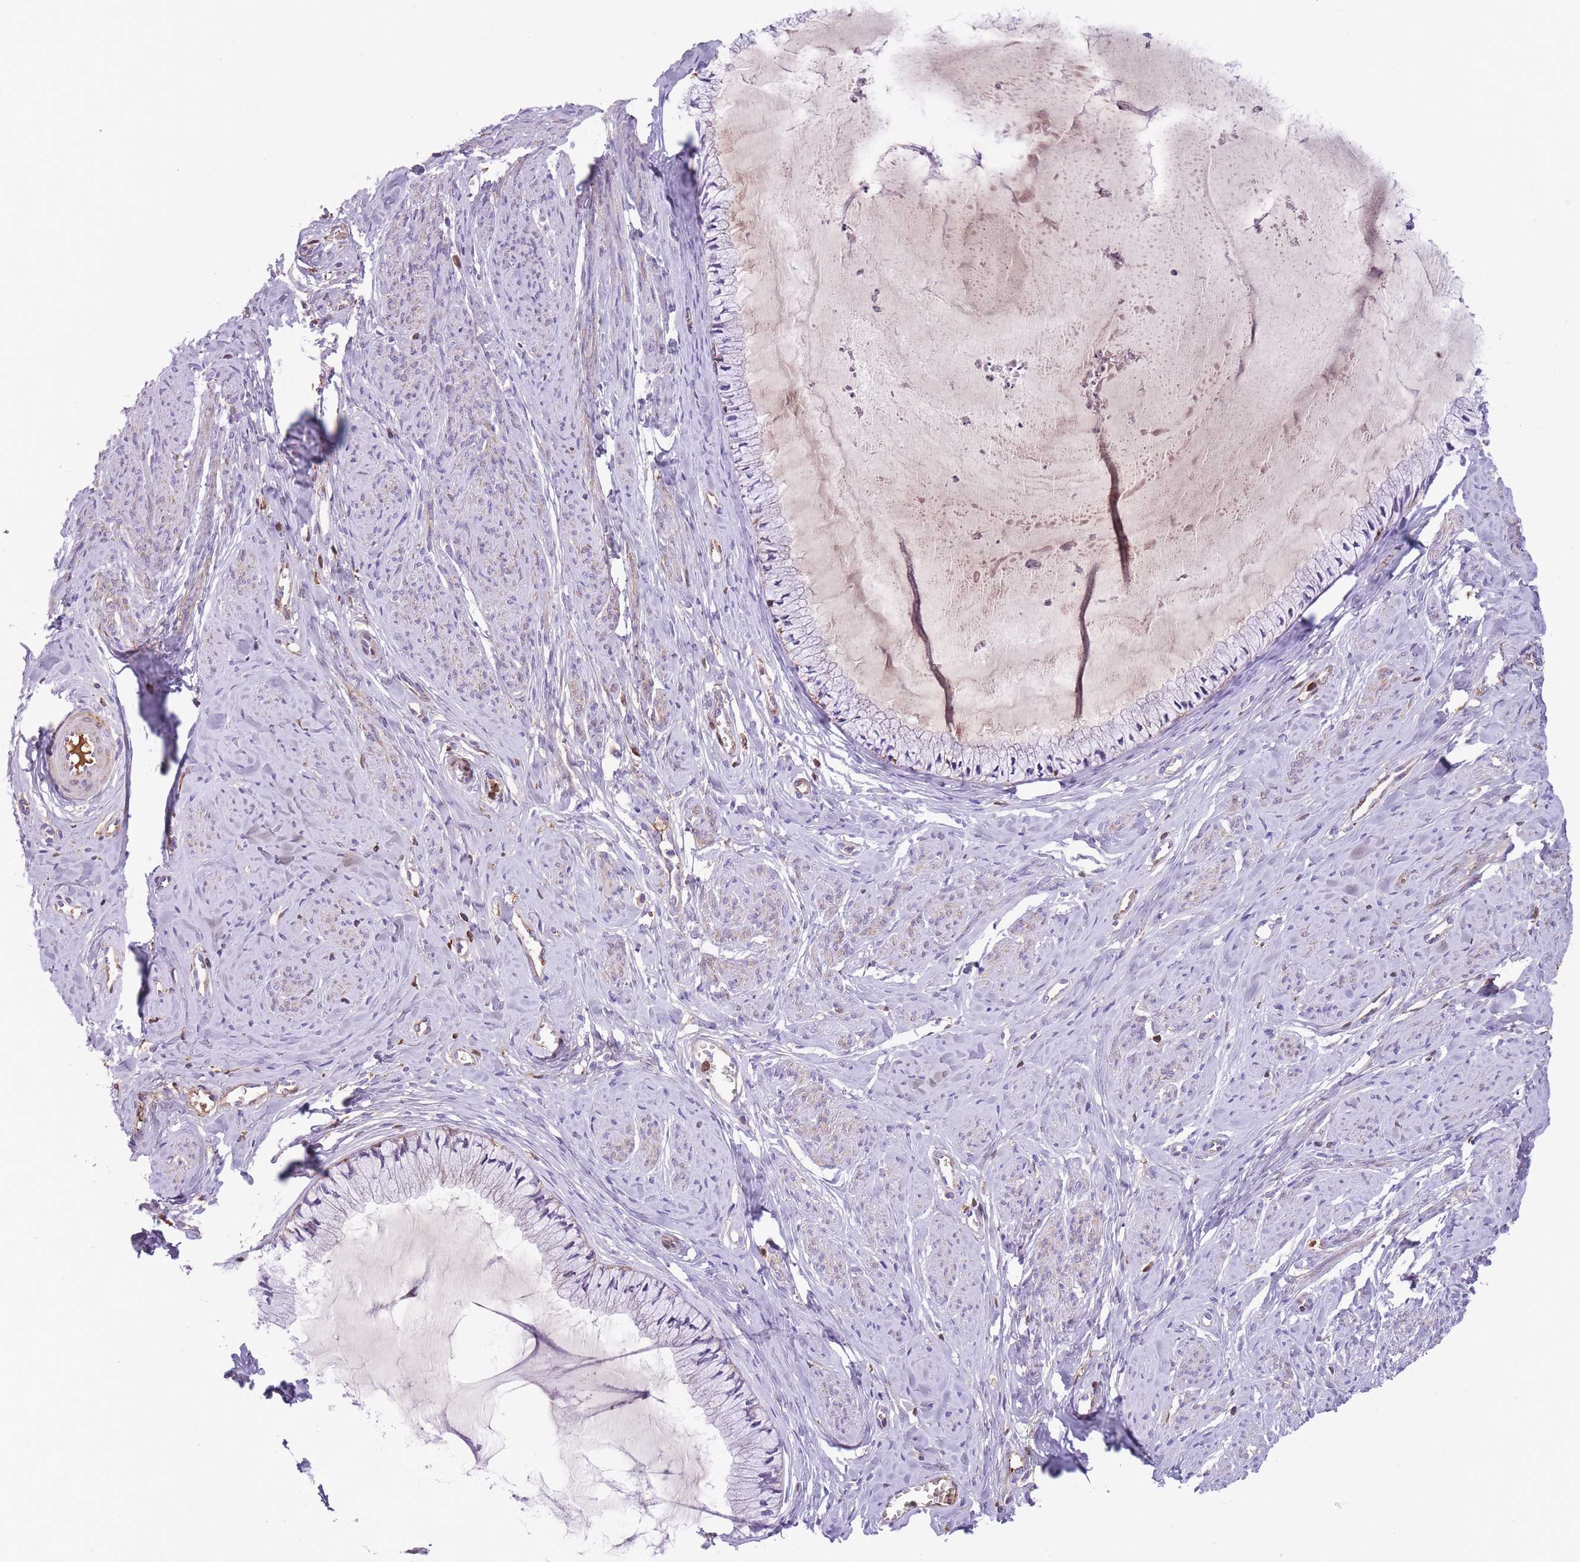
{"staining": {"intensity": "negative", "quantity": "none", "location": "none"}, "tissue": "cervix", "cell_type": "Glandular cells", "image_type": "normal", "snomed": [{"axis": "morphology", "description": "Normal tissue, NOS"}, {"axis": "topography", "description": "Cervix"}], "caption": "This micrograph is of benign cervix stained with IHC to label a protein in brown with the nuclei are counter-stained blue. There is no positivity in glandular cells.", "gene": "GNAT1", "patient": {"sex": "female", "age": 42}}